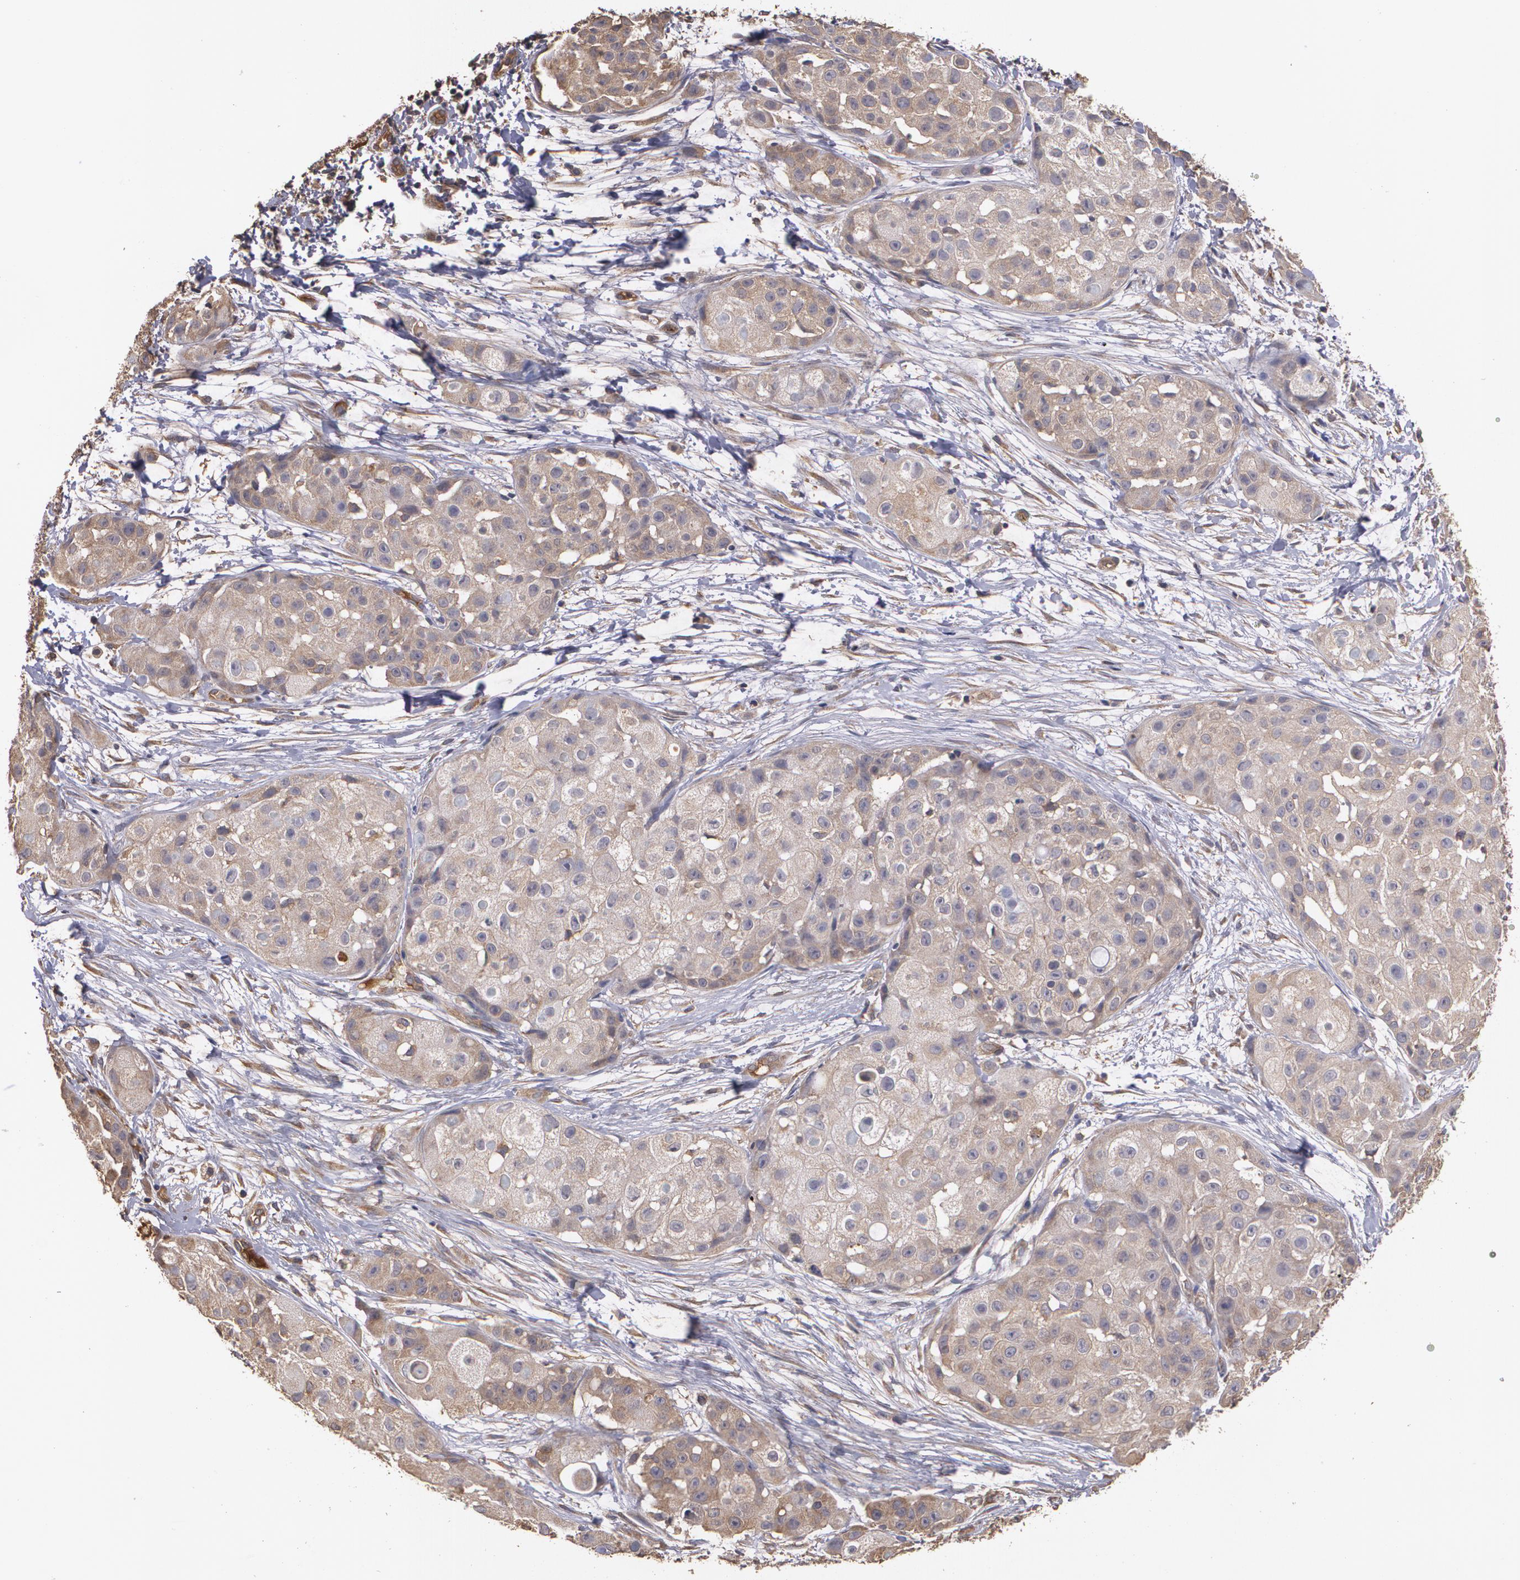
{"staining": {"intensity": "weak", "quantity": ">75%", "location": "cytoplasmic/membranous"}, "tissue": "skin cancer", "cell_type": "Tumor cells", "image_type": "cancer", "snomed": [{"axis": "morphology", "description": "Squamous cell carcinoma, NOS"}, {"axis": "topography", "description": "Skin"}], "caption": "Tumor cells show low levels of weak cytoplasmic/membranous positivity in approximately >75% of cells in skin cancer.", "gene": "PON1", "patient": {"sex": "female", "age": 57}}